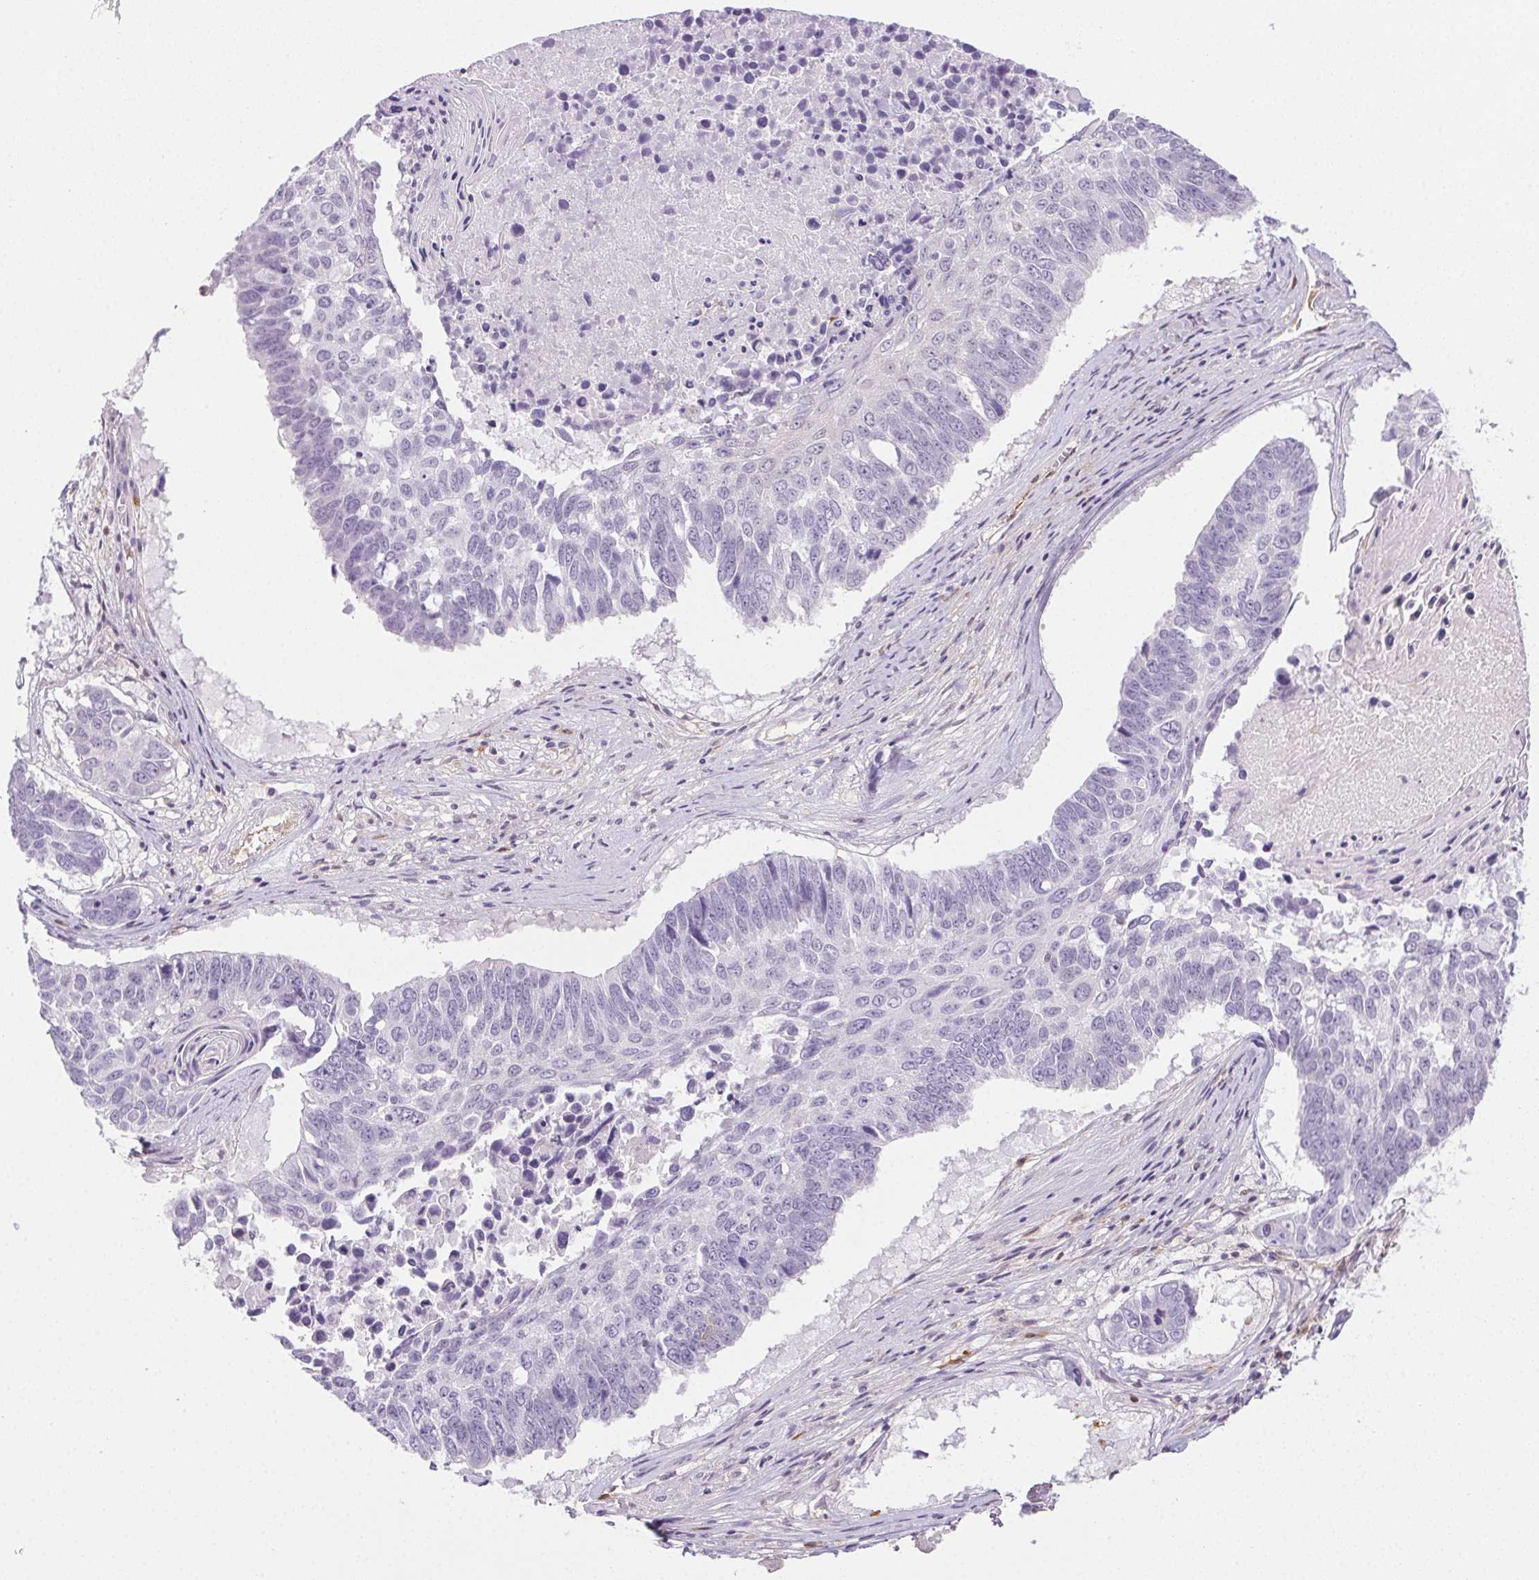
{"staining": {"intensity": "negative", "quantity": "none", "location": "none"}, "tissue": "lung cancer", "cell_type": "Tumor cells", "image_type": "cancer", "snomed": [{"axis": "morphology", "description": "Squamous cell carcinoma, NOS"}, {"axis": "topography", "description": "Lung"}], "caption": "Immunohistochemistry micrograph of lung squamous cell carcinoma stained for a protein (brown), which reveals no expression in tumor cells. (DAB immunohistochemistry with hematoxylin counter stain).", "gene": "TMEM45A", "patient": {"sex": "male", "age": 73}}